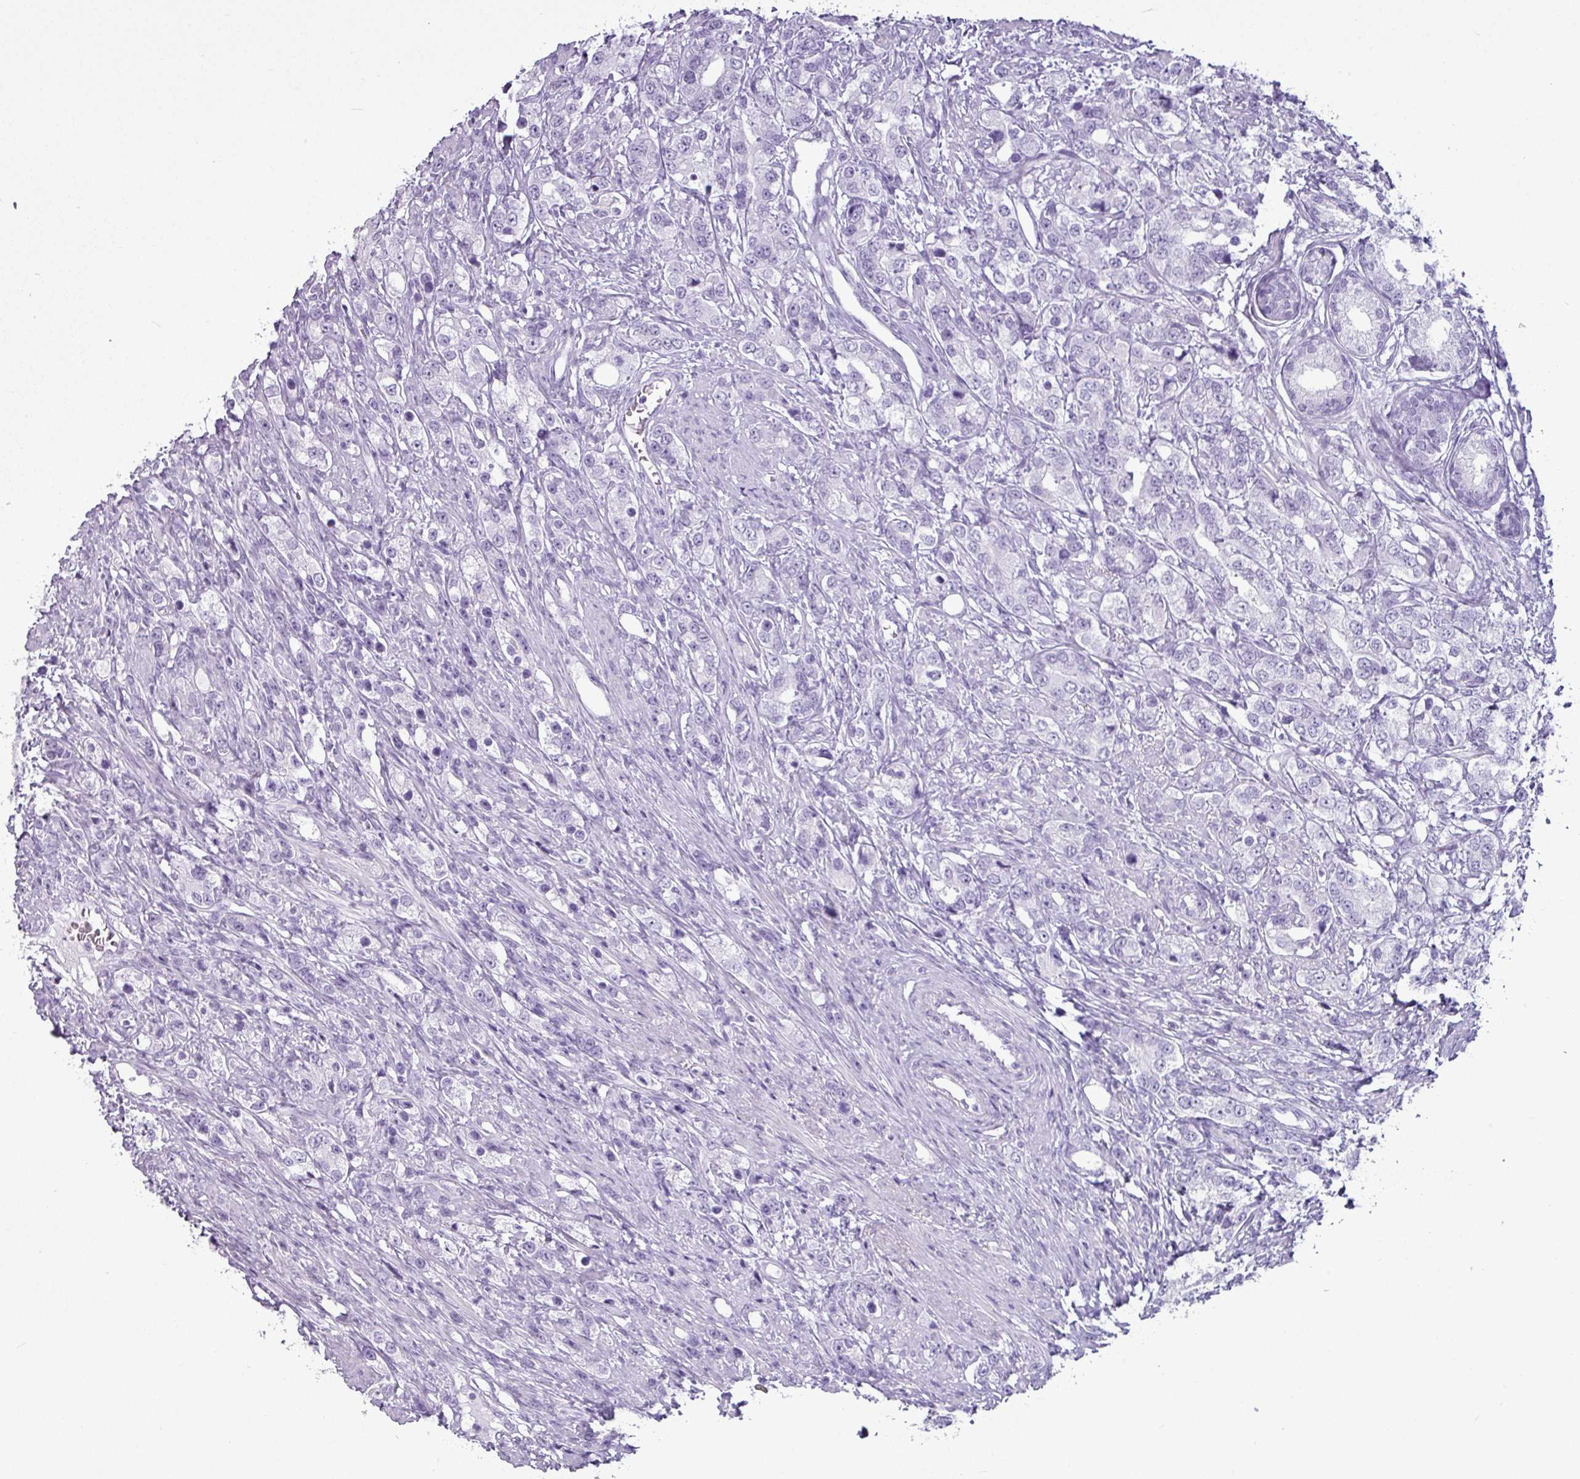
{"staining": {"intensity": "negative", "quantity": "none", "location": "none"}, "tissue": "prostate cancer", "cell_type": "Tumor cells", "image_type": "cancer", "snomed": [{"axis": "morphology", "description": "Adenocarcinoma, High grade"}, {"axis": "topography", "description": "Prostate"}], "caption": "Prostate cancer (adenocarcinoma (high-grade)) was stained to show a protein in brown. There is no significant staining in tumor cells.", "gene": "AMY1B", "patient": {"sex": "male", "age": 63}}